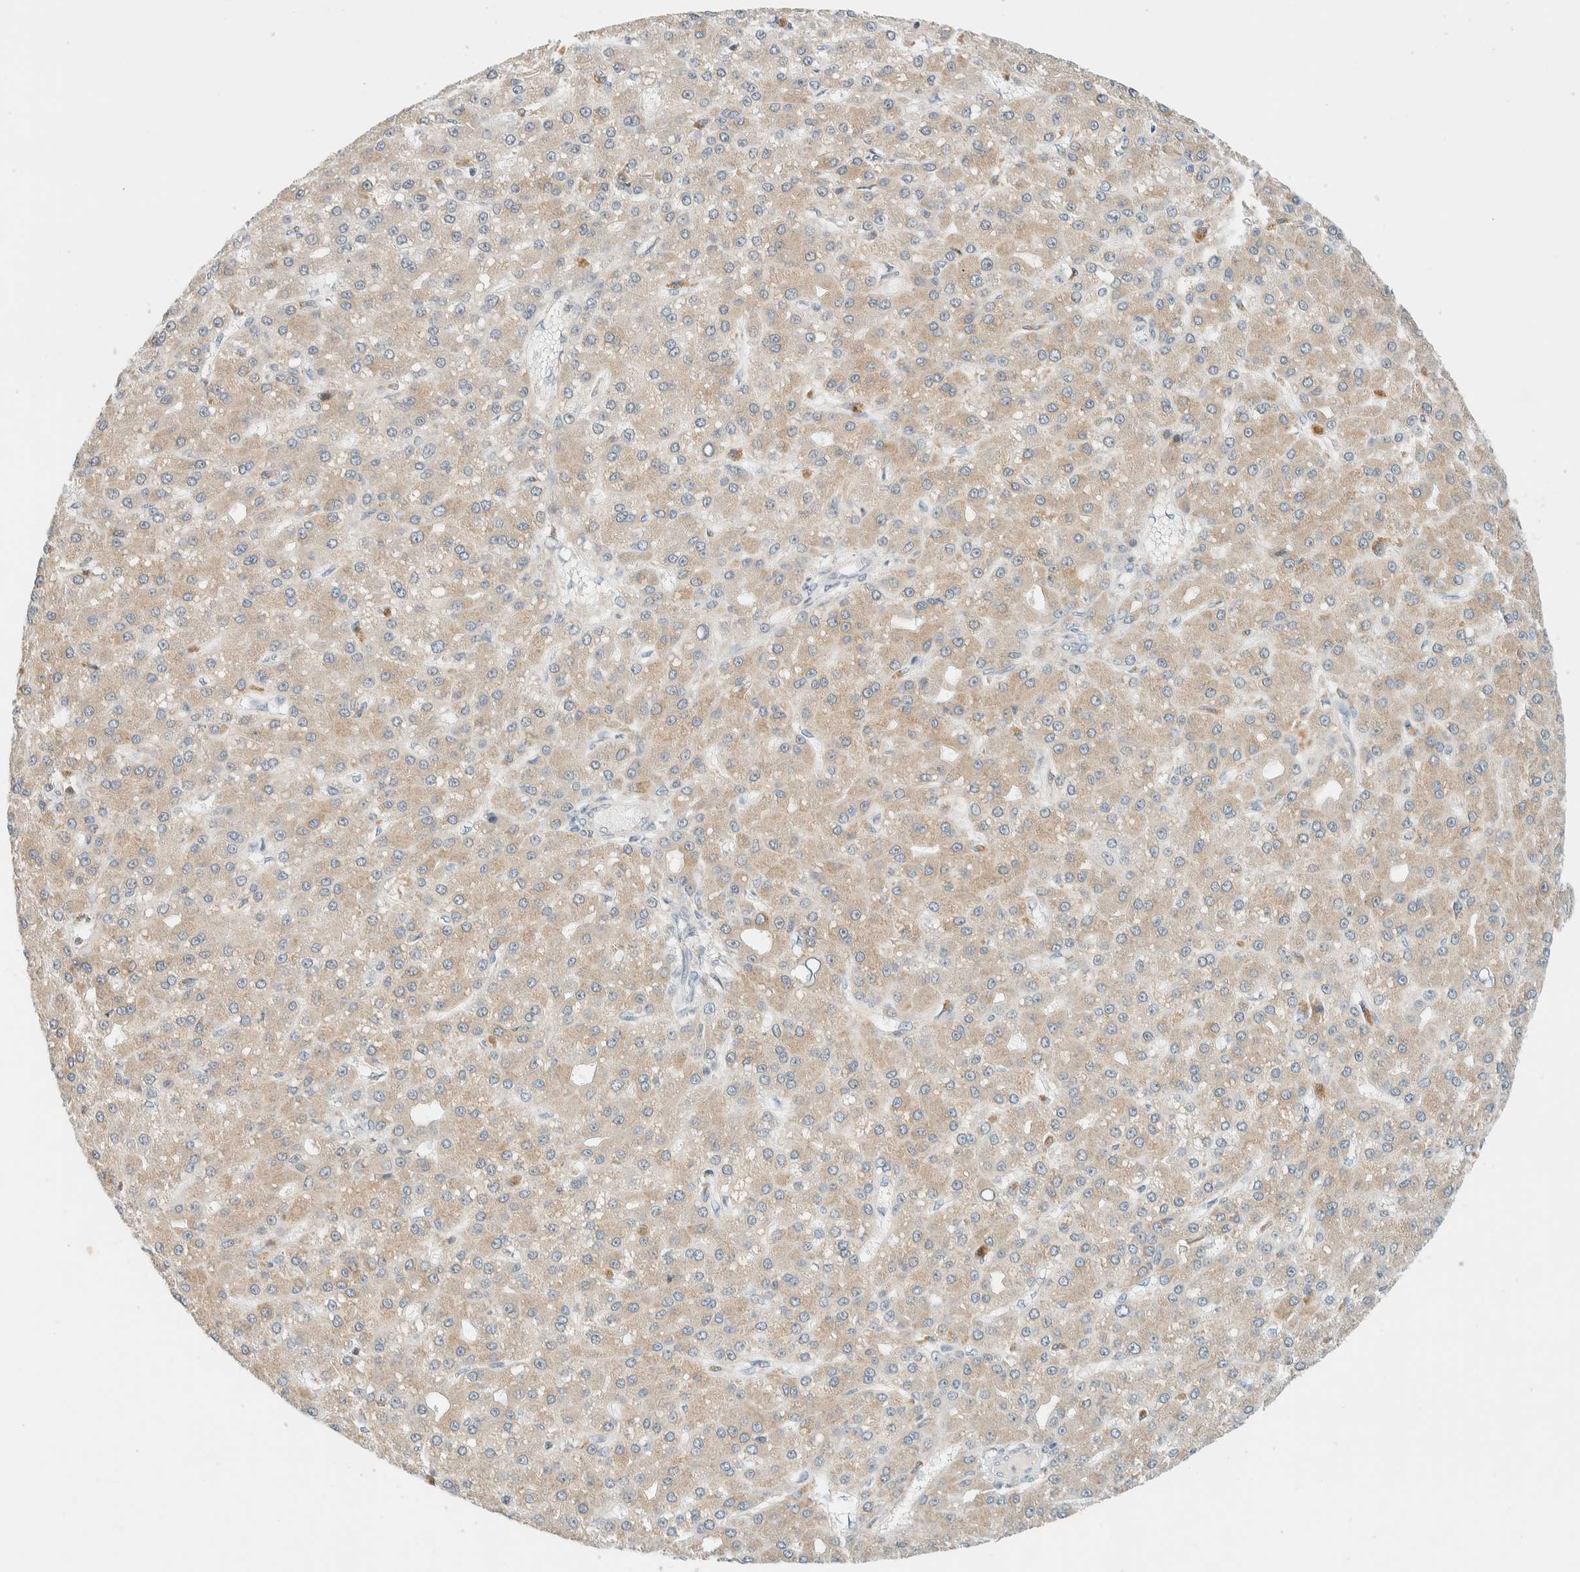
{"staining": {"intensity": "weak", "quantity": ">75%", "location": "cytoplasmic/membranous"}, "tissue": "liver cancer", "cell_type": "Tumor cells", "image_type": "cancer", "snomed": [{"axis": "morphology", "description": "Carcinoma, Hepatocellular, NOS"}, {"axis": "topography", "description": "Liver"}], "caption": "The image displays immunohistochemical staining of hepatocellular carcinoma (liver). There is weak cytoplasmic/membranous staining is seen in approximately >75% of tumor cells.", "gene": "SUMF2", "patient": {"sex": "male", "age": 67}}